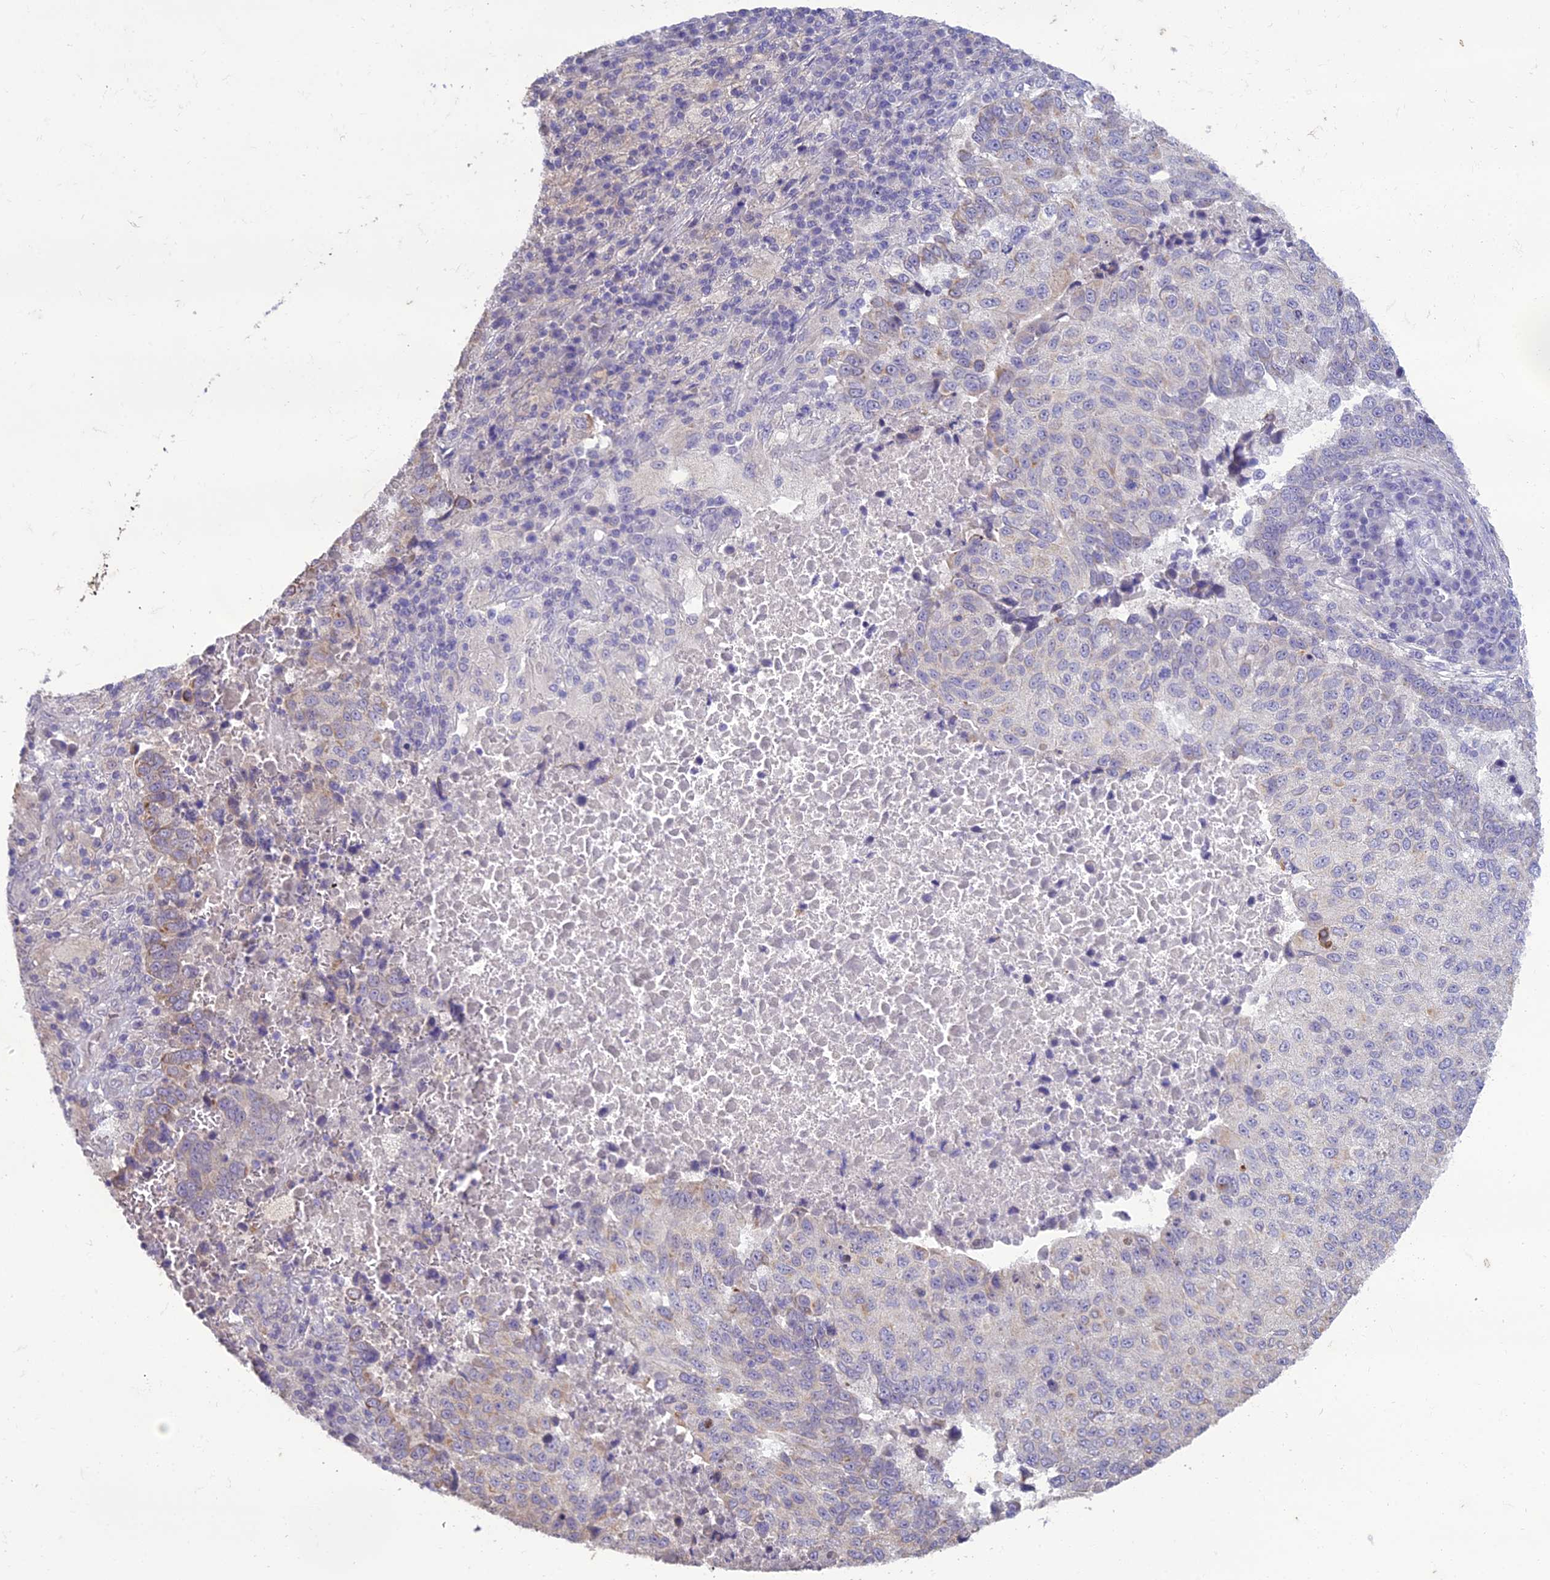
{"staining": {"intensity": "weak", "quantity": "<25%", "location": "cytoplasmic/membranous"}, "tissue": "lung cancer", "cell_type": "Tumor cells", "image_type": "cancer", "snomed": [{"axis": "morphology", "description": "Squamous cell carcinoma, NOS"}, {"axis": "topography", "description": "Lung"}], "caption": "Histopathology image shows no significant protein staining in tumor cells of lung squamous cell carcinoma.", "gene": "SCRT1", "patient": {"sex": "male", "age": 73}}